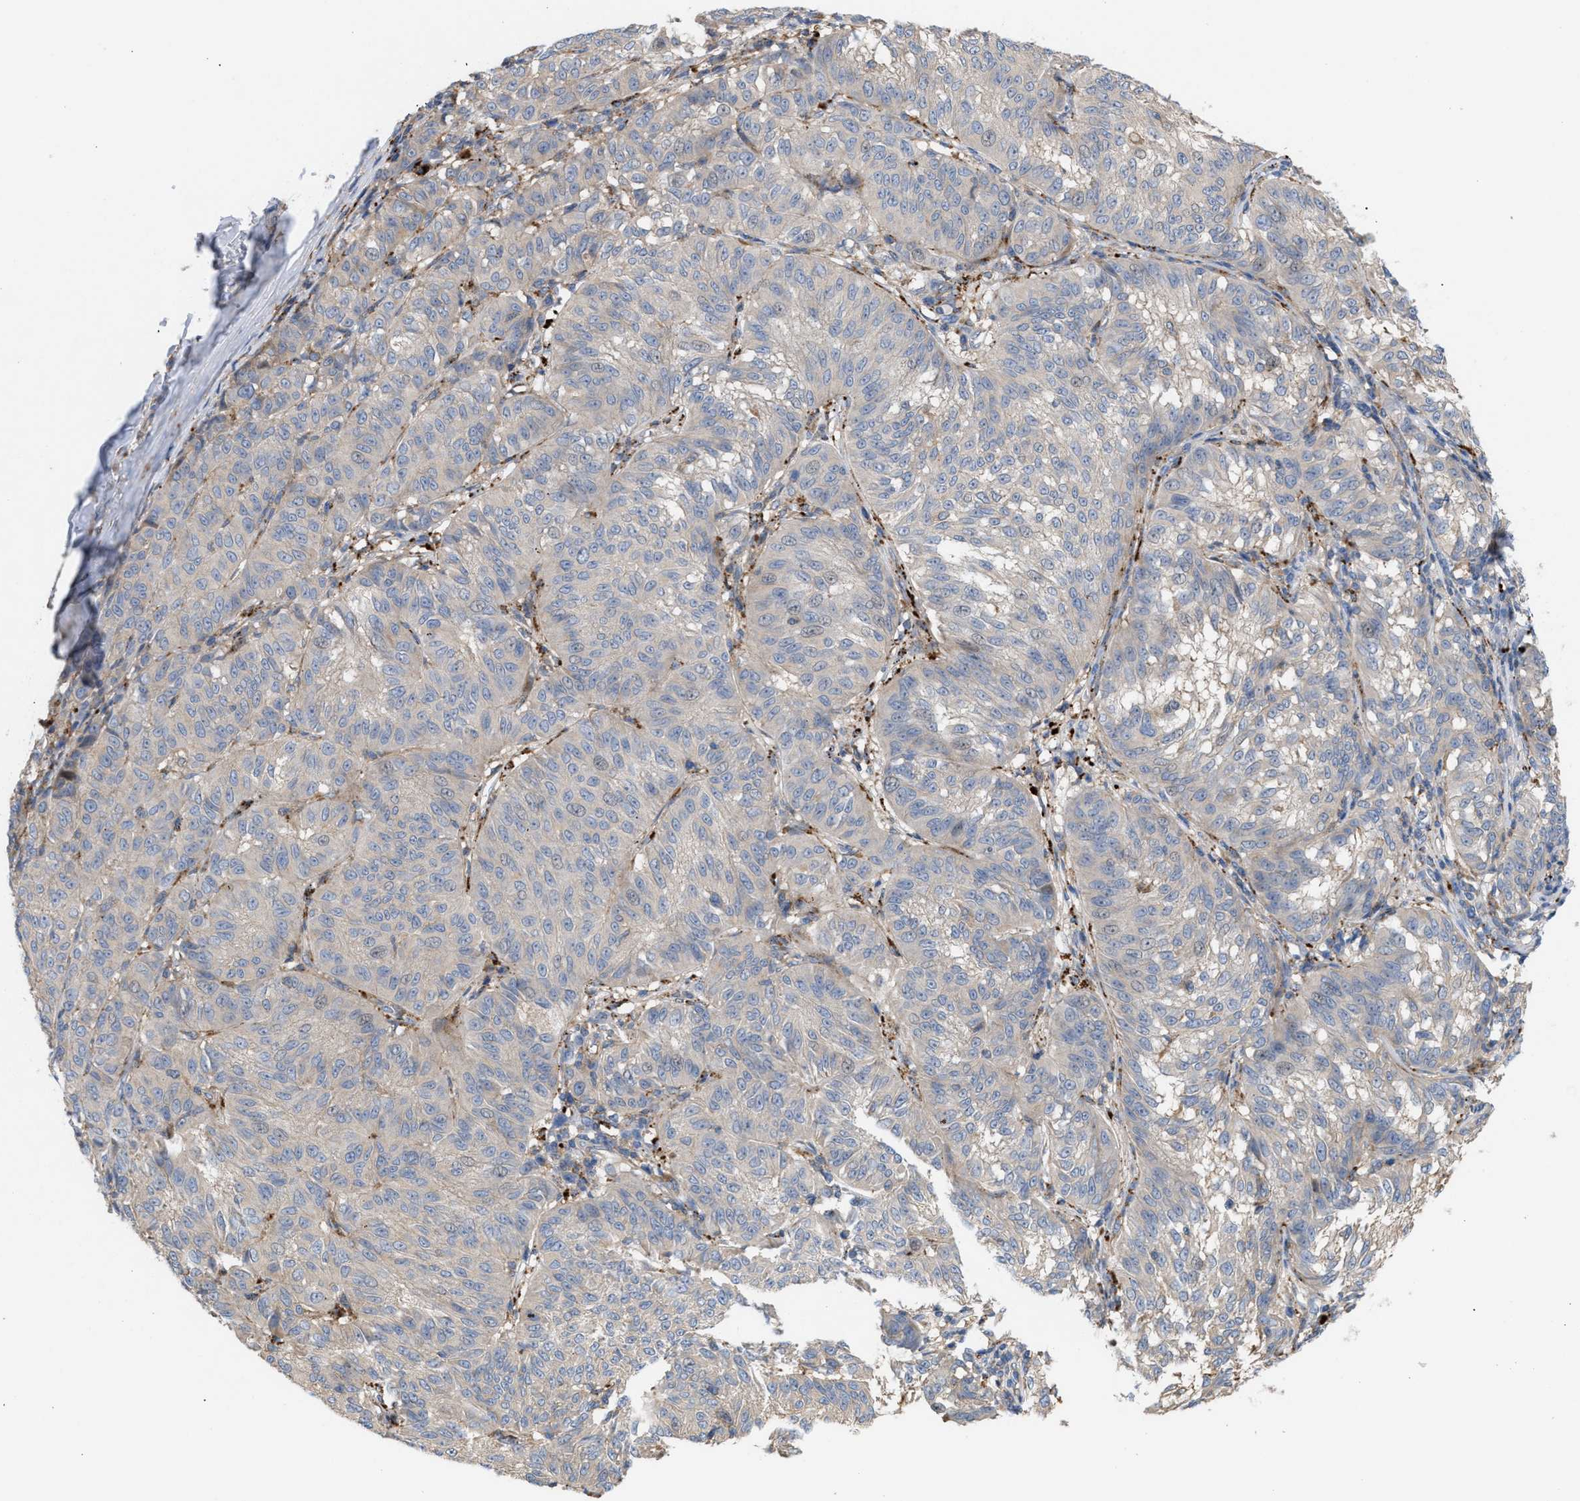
{"staining": {"intensity": "negative", "quantity": "none", "location": "none"}, "tissue": "melanoma", "cell_type": "Tumor cells", "image_type": "cancer", "snomed": [{"axis": "morphology", "description": "Malignant melanoma, NOS"}, {"axis": "topography", "description": "Skin"}], "caption": "A histopathology image of malignant melanoma stained for a protein shows no brown staining in tumor cells.", "gene": "MBTD1", "patient": {"sex": "female", "age": 72}}